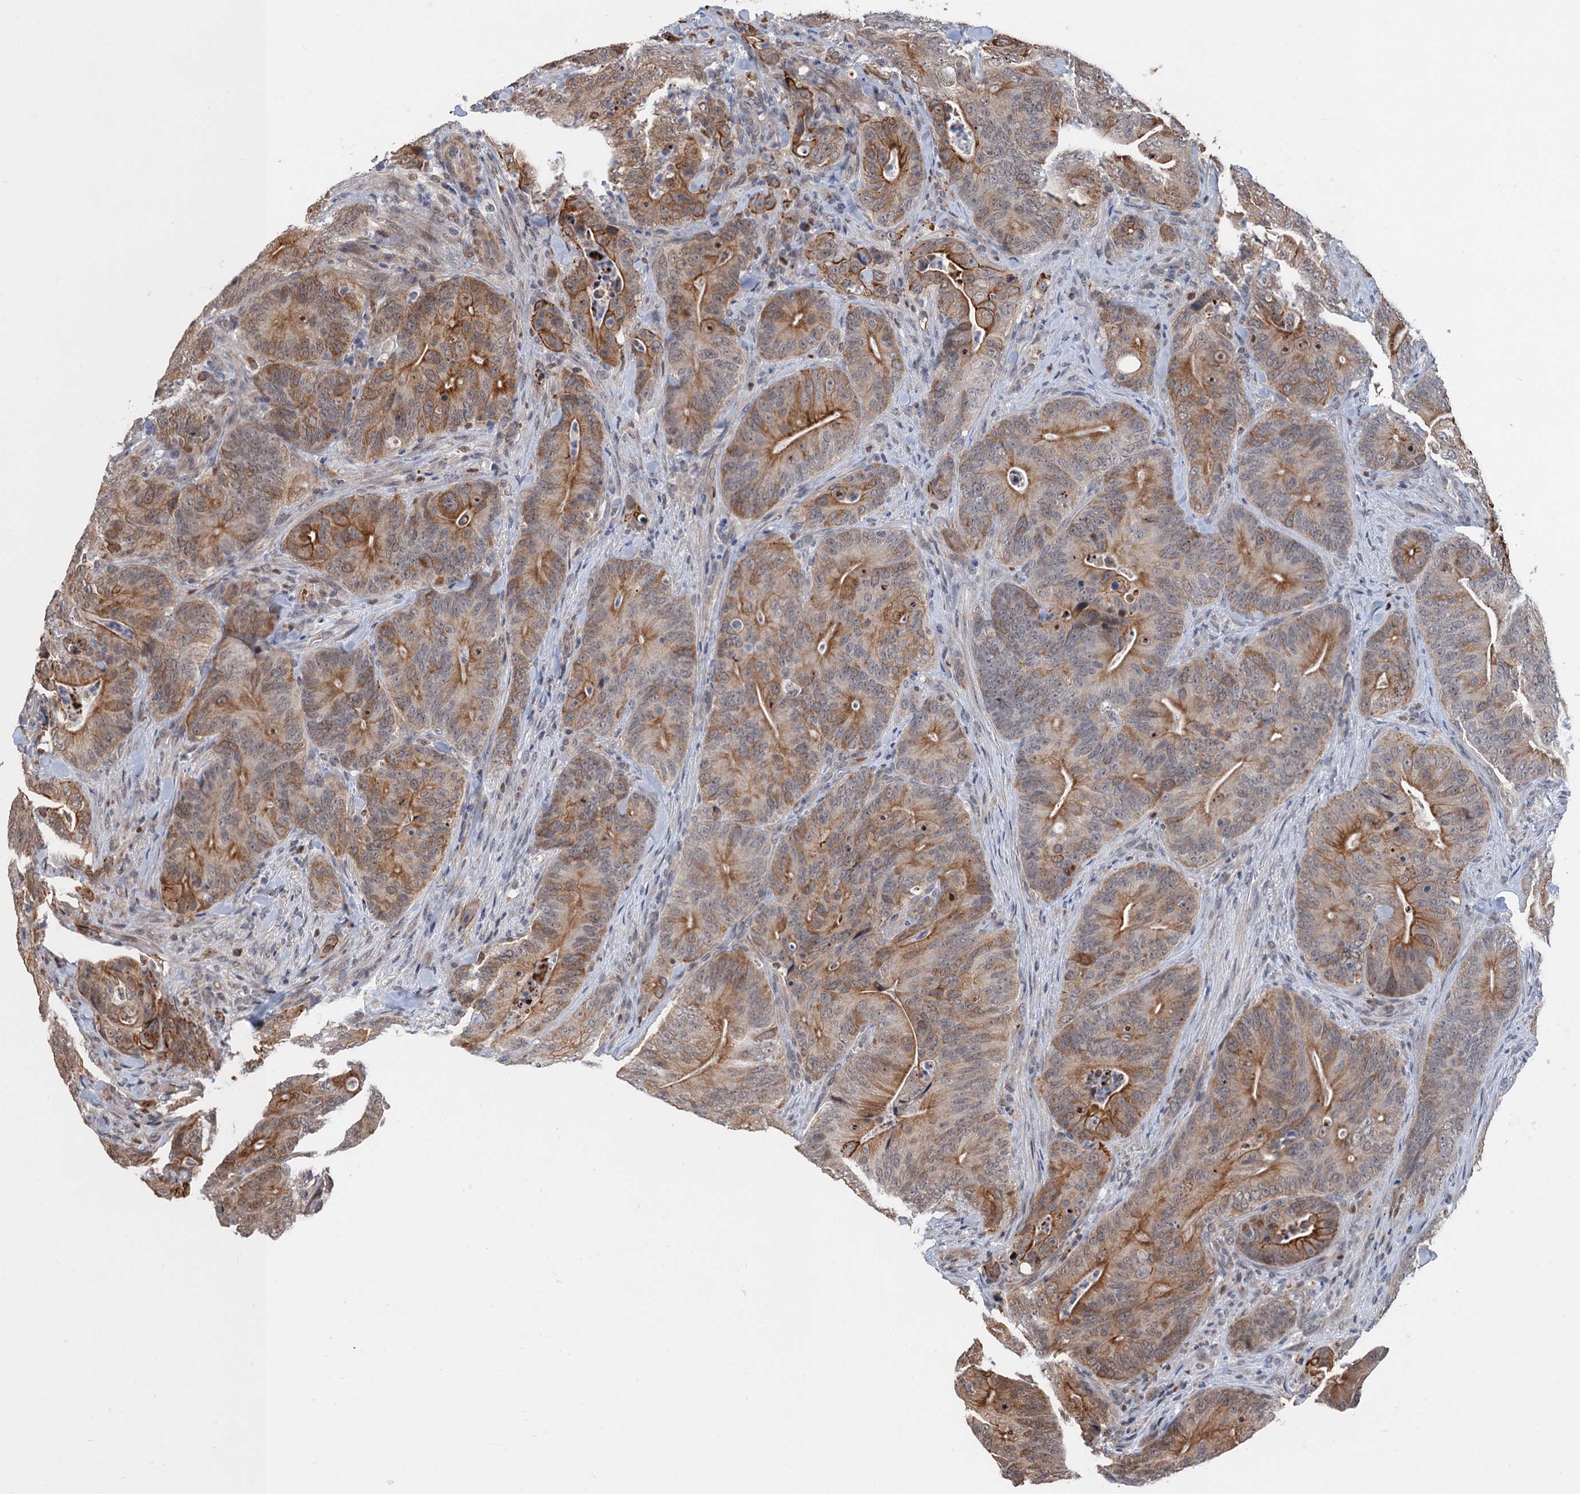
{"staining": {"intensity": "moderate", "quantity": "25%-75%", "location": "cytoplasmic/membranous"}, "tissue": "colorectal cancer", "cell_type": "Tumor cells", "image_type": "cancer", "snomed": [{"axis": "morphology", "description": "Normal tissue, NOS"}, {"axis": "topography", "description": "Colon"}], "caption": "Approximately 25%-75% of tumor cells in human colorectal cancer reveal moderate cytoplasmic/membranous protein expression as visualized by brown immunohistochemical staining.", "gene": "TTC31", "patient": {"sex": "female", "age": 82}}